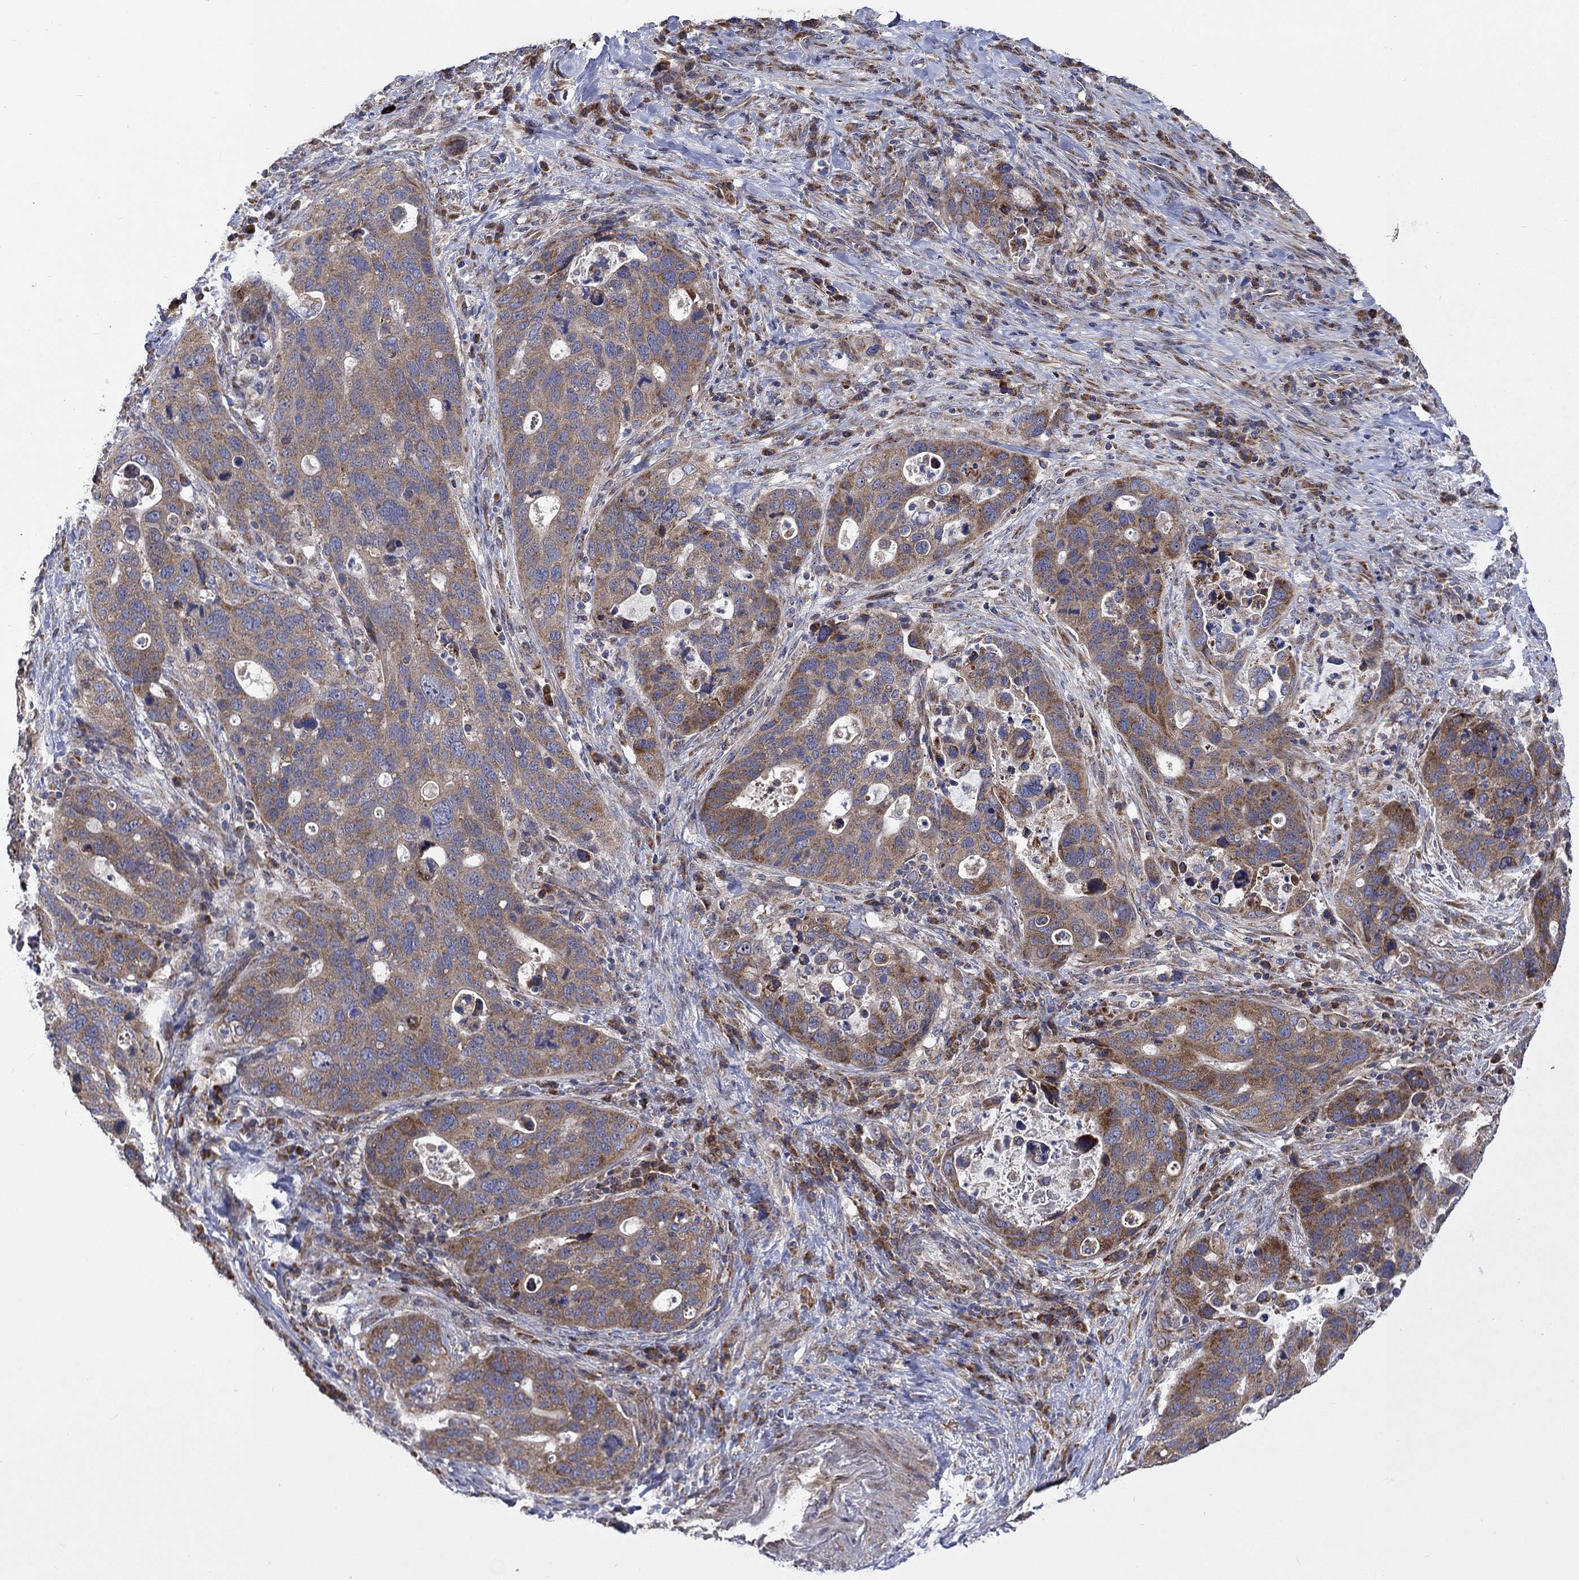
{"staining": {"intensity": "moderate", "quantity": "25%-75%", "location": "cytoplasmic/membranous"}, "tissue": "stomach cancer", "cell_type": "Tumor cells", "image_type": "cancer", "snomed": [{"axis": "morphology", "description": "Adenocarcinoma, NOS"}, {"axis": "topography", "description": "Stomach"}], "caption": "Brown immunohistochemical staining in human stomach adenocarcinoma reveals moderate cytoplasmic/membranous expression in about 25%-75% of tumor cells.", "gene": "RPLP0", "patient": {"sex": "male", "age": 54}}